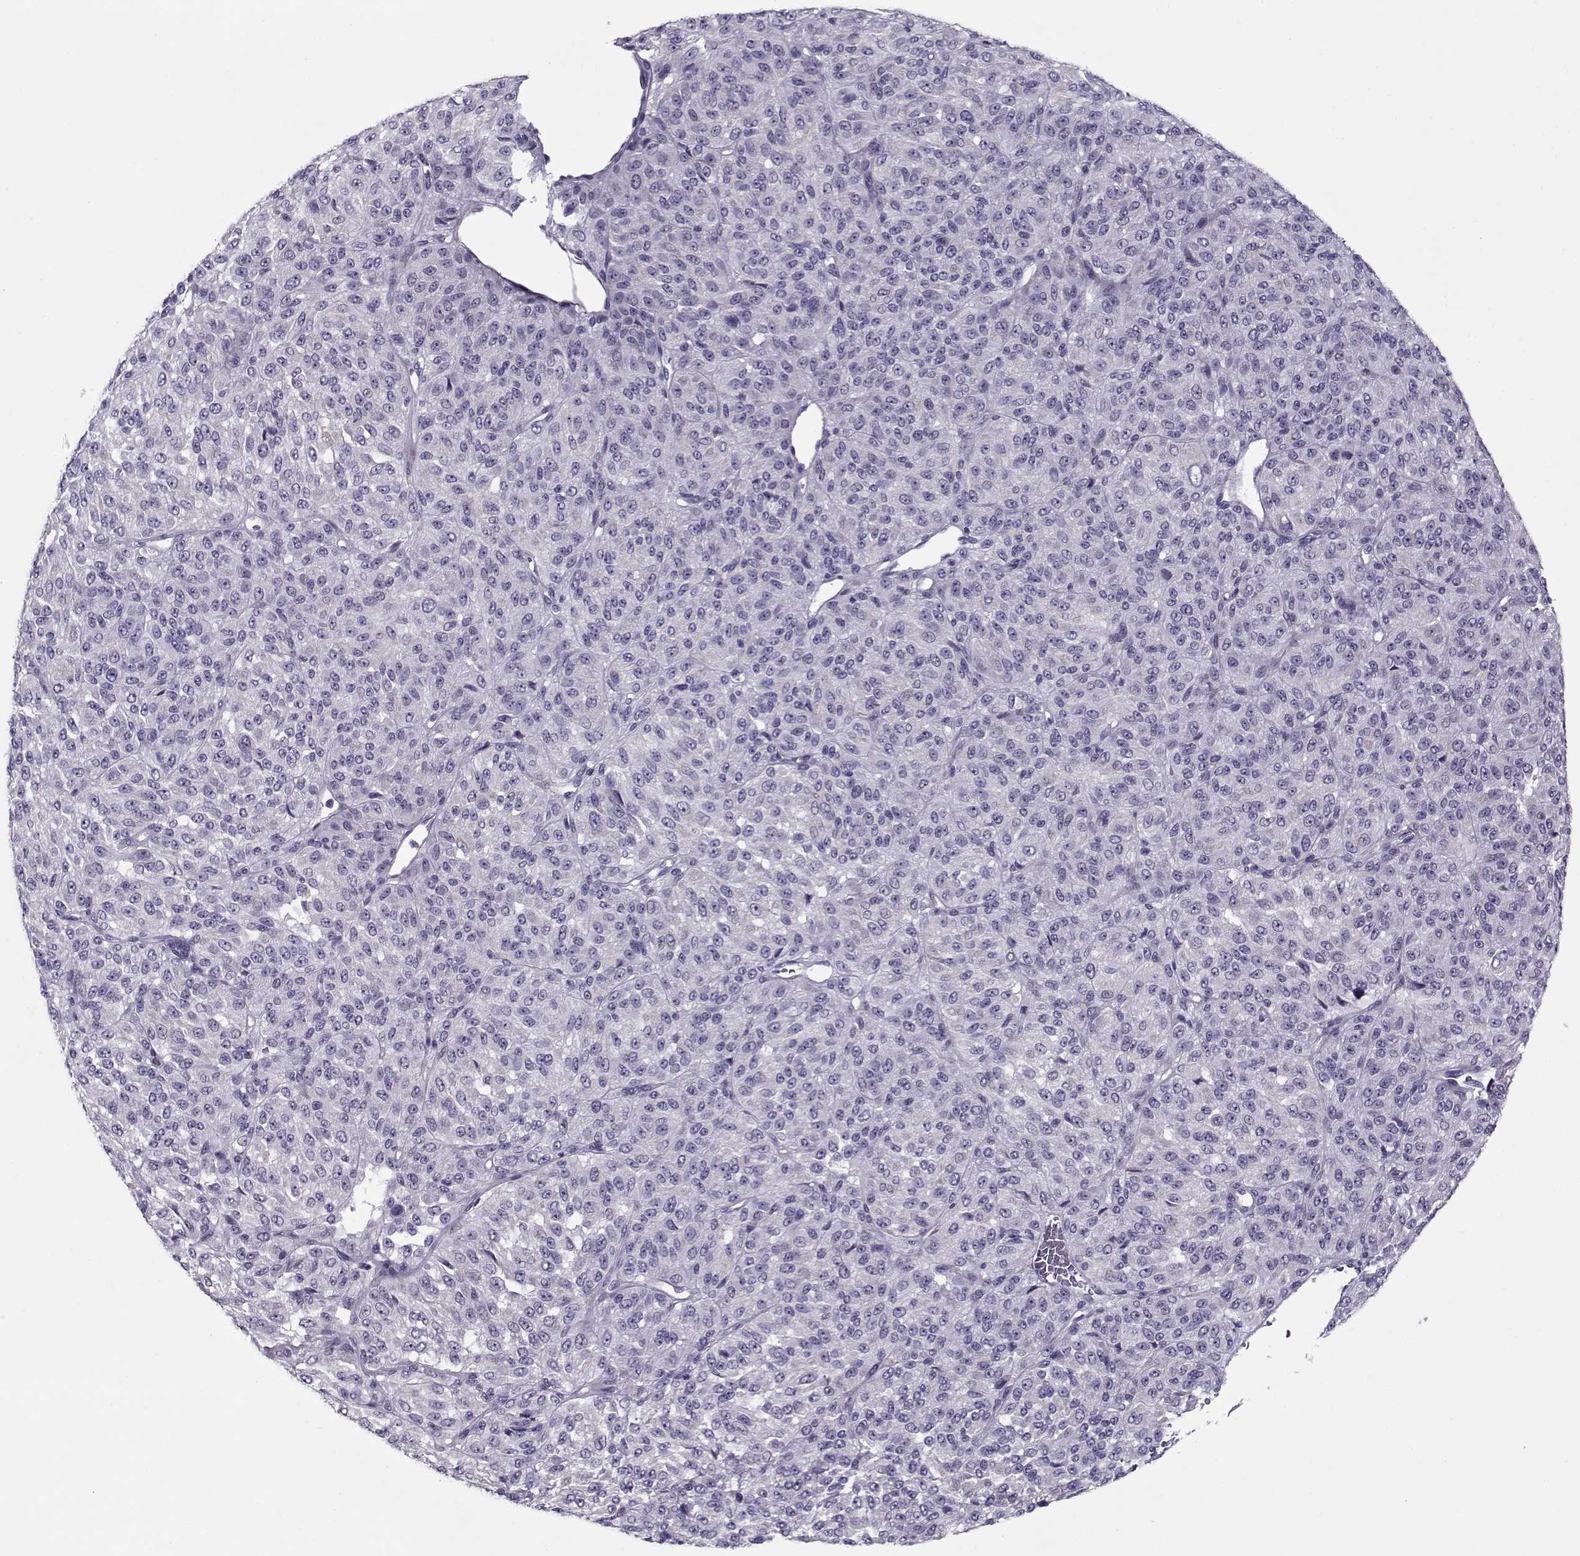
{"staining": {"intensity": "negative", "quantity": "none", "location": "none"}, "tissue": "melanoma", "cell_type": "Tumor cells", "image_type": "cancer", "snomed": [{"axis": "morphology", "description": "Malignant melanoma, Metastatic site"}, {"axis": "topography", "description": "Brain"}], "caption": "An immunohistochemistry image of melanoma is shown. There is no staining in tumor cells of melanoma.", "gene": "PP2D1", "patient": {"sex": "female", "age": 56}}